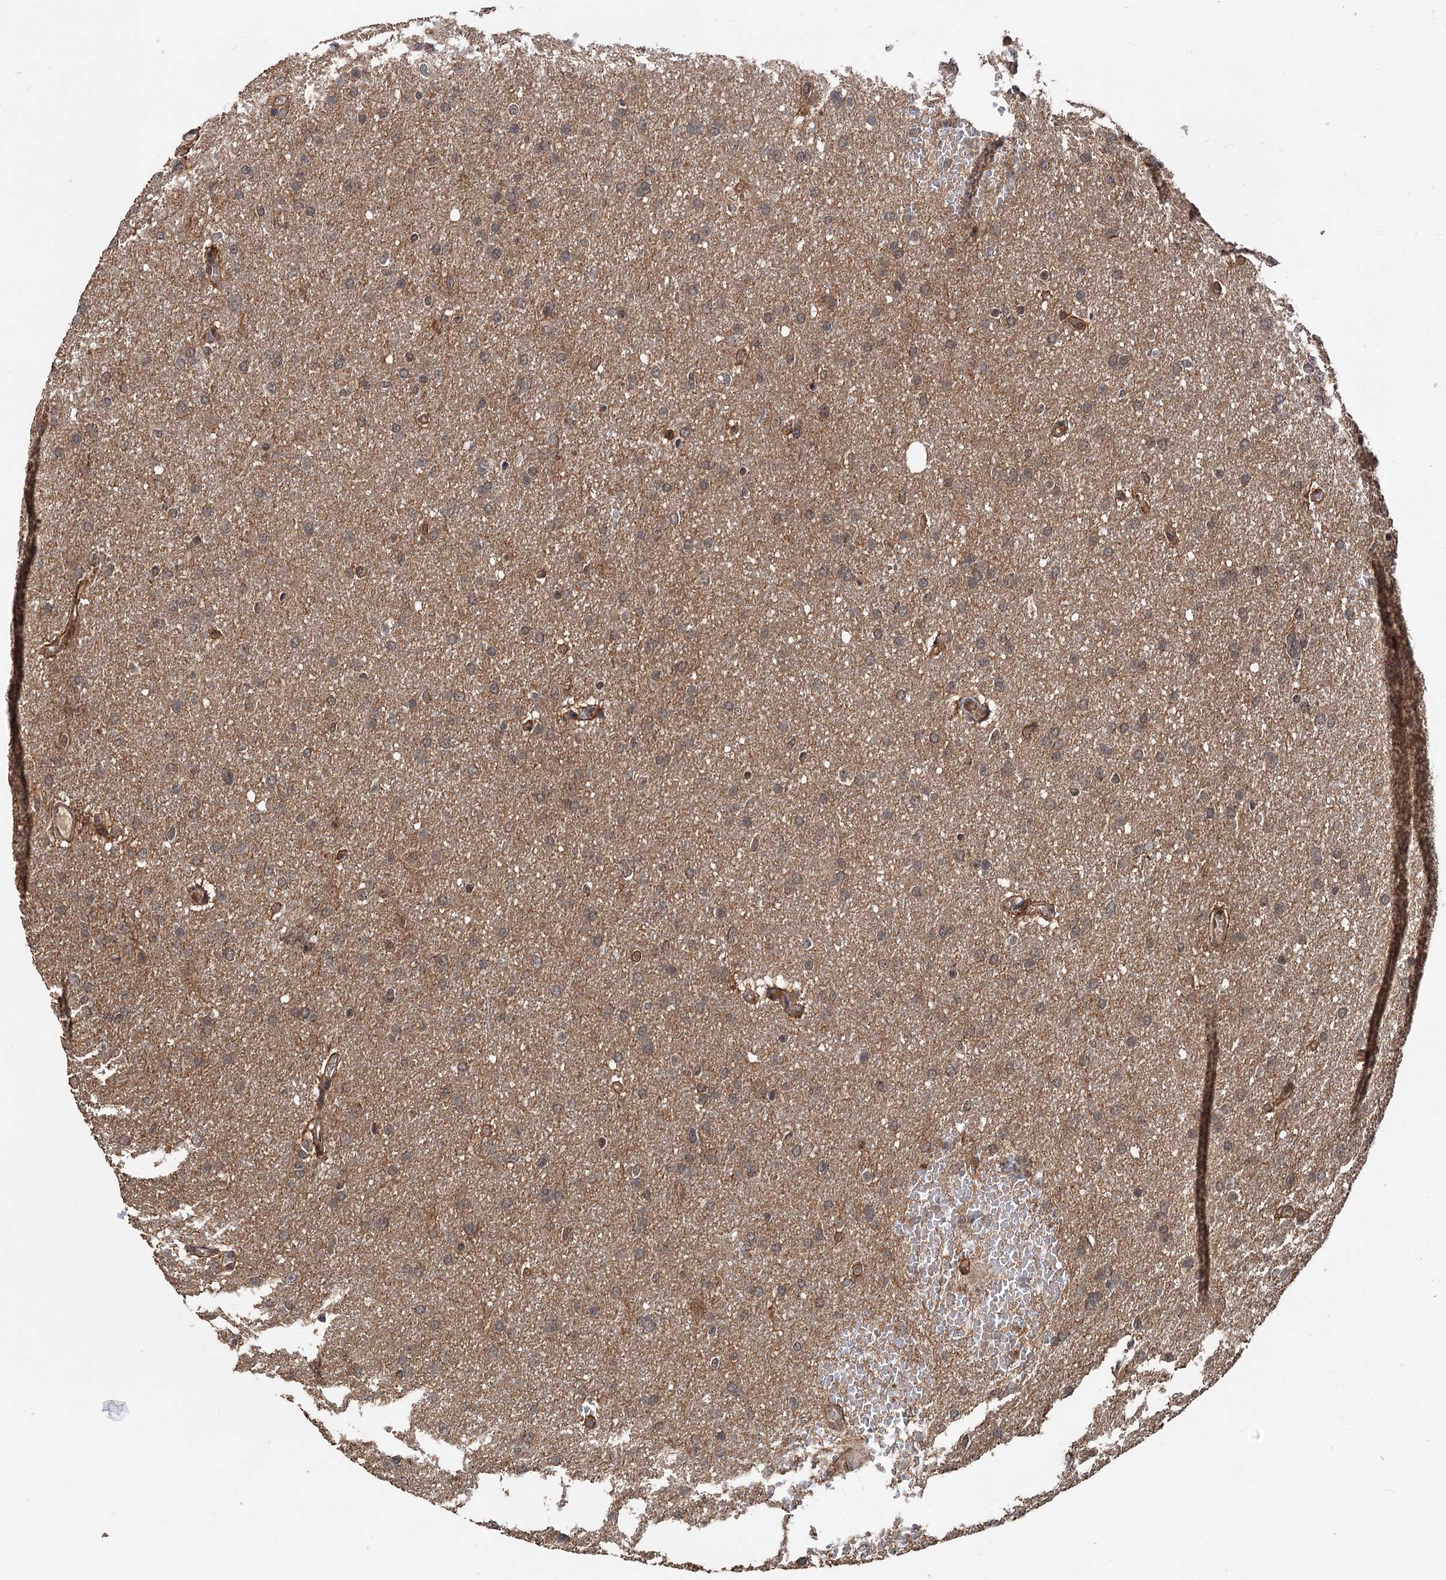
{"staining": {"intensity": "moderate", "quantity": "<25%", "location": "cytoplasmic/membranous"}, "tissue": "glioma", "cell_type": "Tumor cells", "image_type": "cancer", "snomed": [{"axis": "morphology", "description": "Glioma, malignant, High grade"}, {"axis": "topography", "description": "Cerebral cortex"}], "caption": "Moderate cytoplasmic/membranous protein expression is seen in about <25% of tumor cells in glioma.", "gene": "KANSL2", "patient": {"sex": "female", "age": 36}}